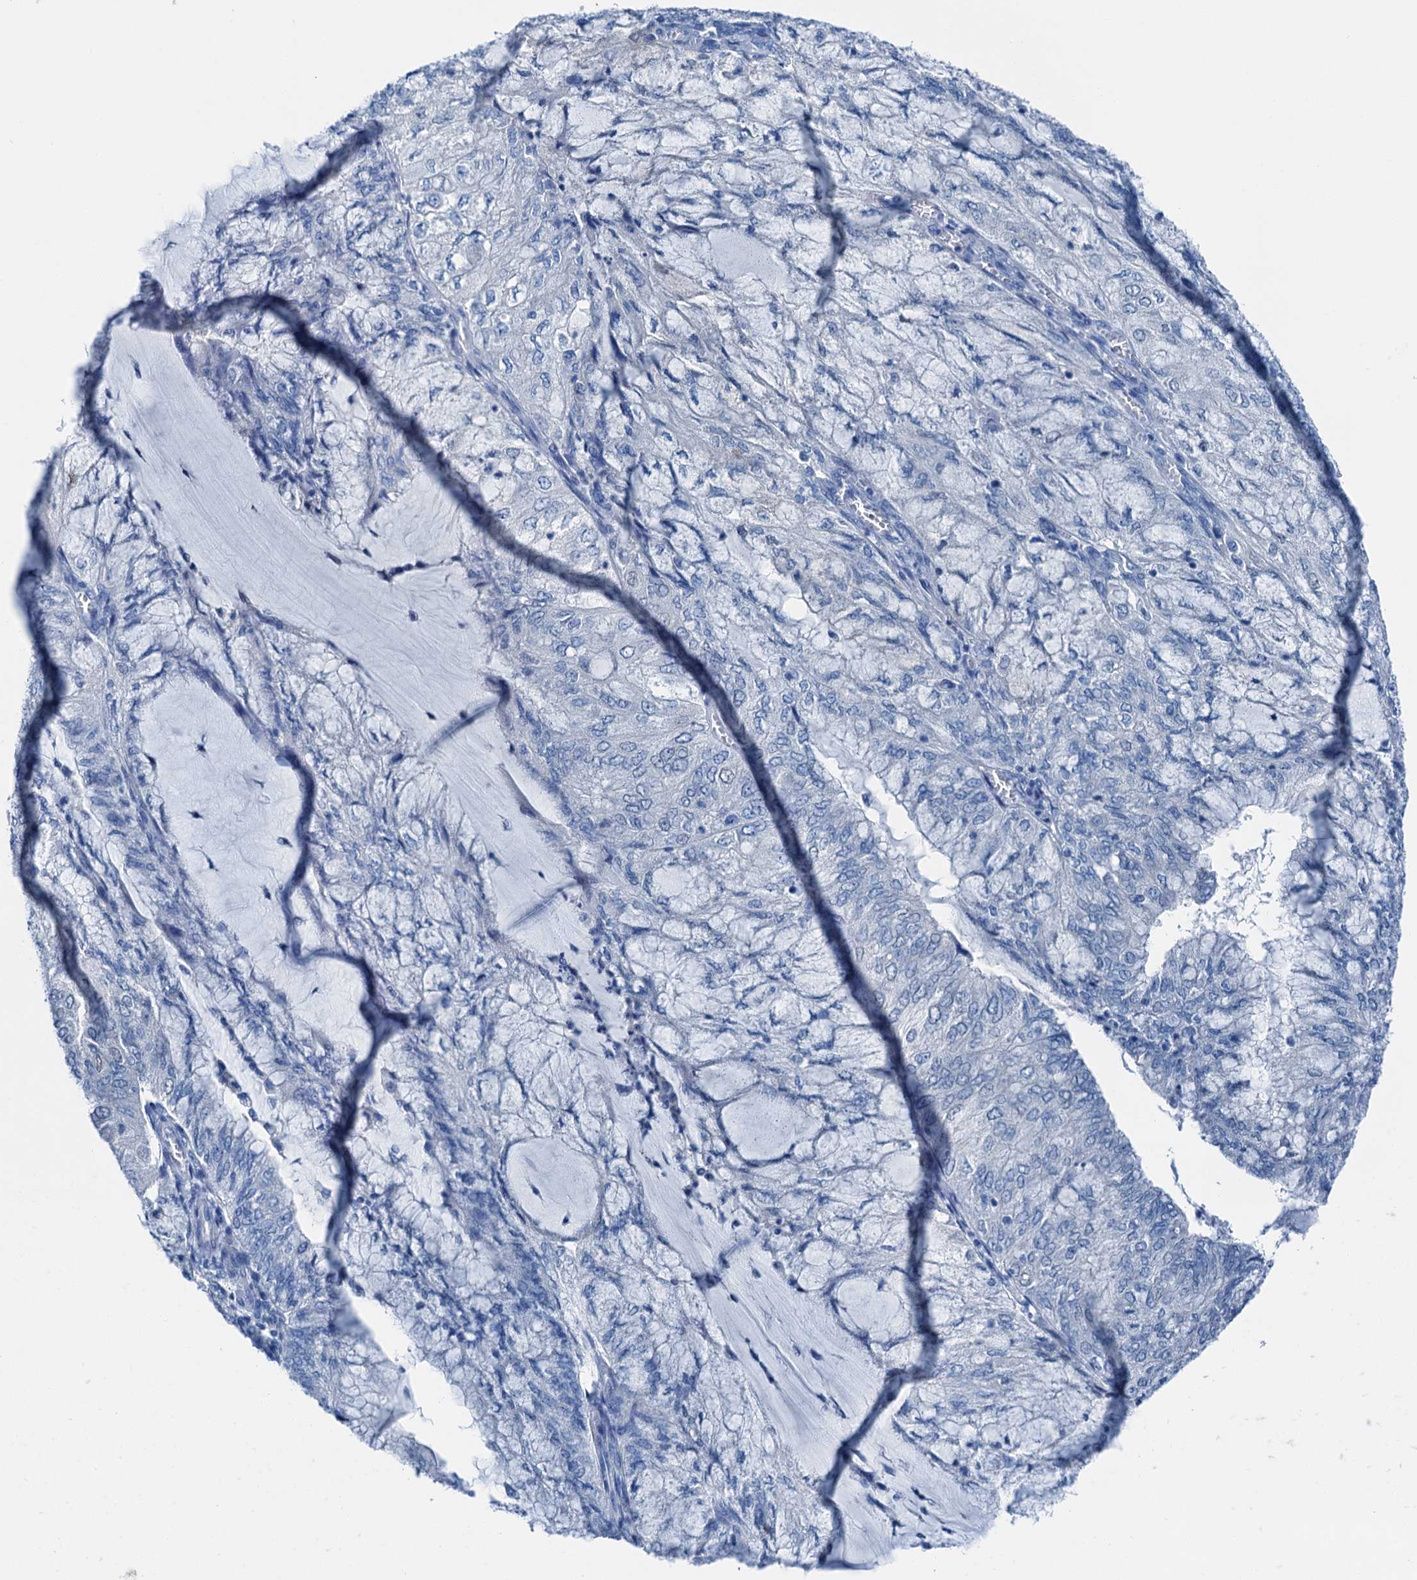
{"staining": {"intensity": "negative", "quantity": "none", "location": "none"}, "tissue": "endometrial cancer", "cell_type": "Tumor cells", "image_type": "cancer", "snomed": [{"axis": "morphology", "description": "Adenocarcinoma, NOS"}, {"axis": "topography", "description": "Endometrium"}], "caption": "Tumor cells show no significant protein positivity in adenocarcinoma (endometrial). (Immunohistochemistry (ihc), brightfield microscopy, high magnification).", "gene": "CBLN3", "patient": {"sex": "female", "age": 81}}